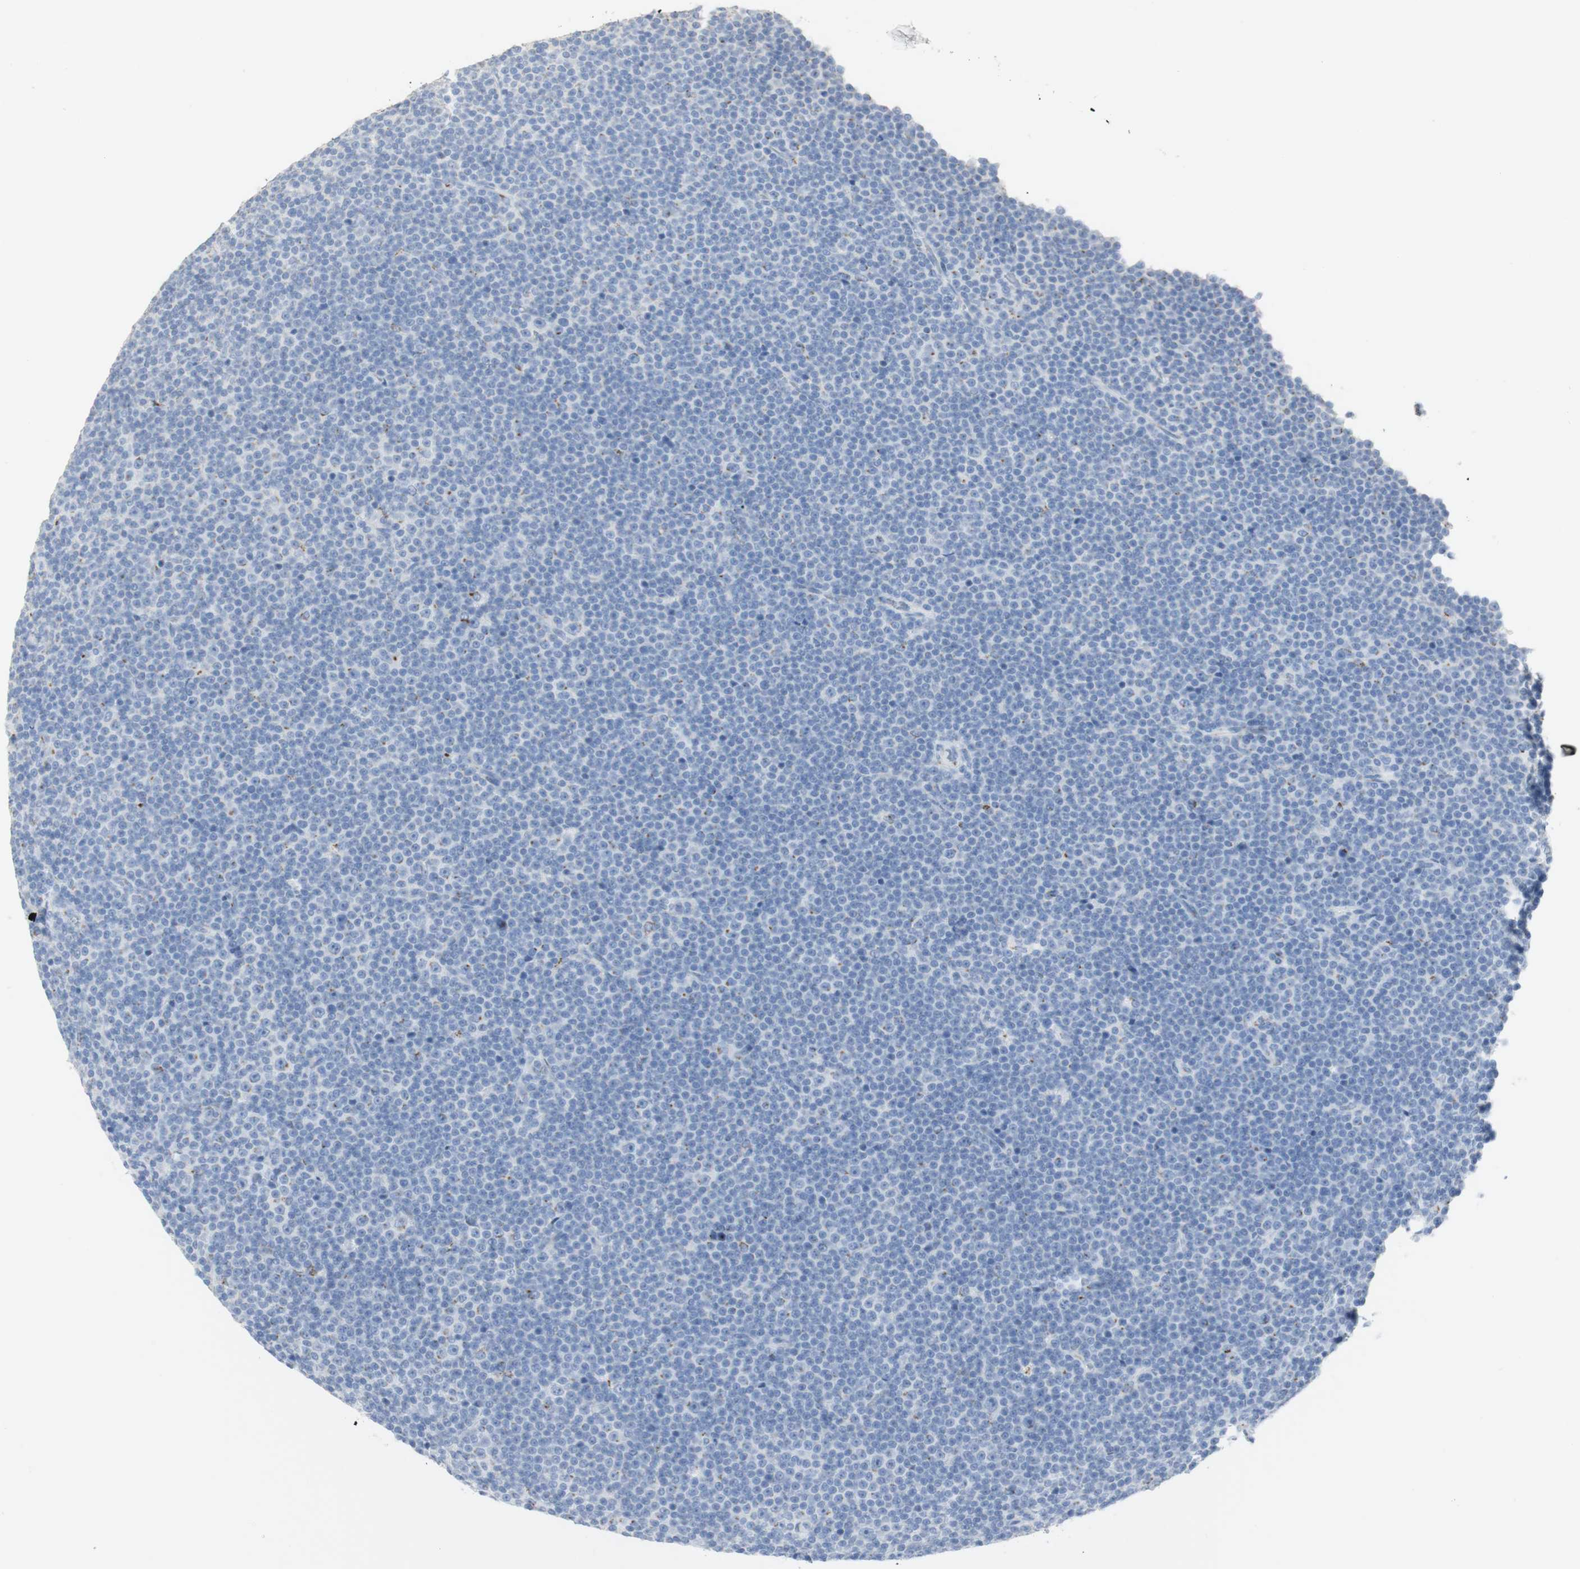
{"staining": {"intensity": "moderate", "quantity": "<25%", "location": "cytoplasmic/membranous"}, "tissue": "lymphoma", "cell_type": "Tumor cells", "image_type": "cancer", "snomed": [{"axis": "morphology", "description": "Malignant lymphoma, non-Hodgkin's type, Low grade"}, {"axis": "topography", "description": "Lymph node"}], "caption": "Tumor cells show low levels of moderate cytoplasmic/membranous expression in approximately <25% of cells in malignant lymphoma, non-Hodgkin's type (low-grade). (DAB IHC, brown staining for protein, blue staining for nuclei).", "gene": "MANEA", "patient": {"sex": "female", "age": 67}}